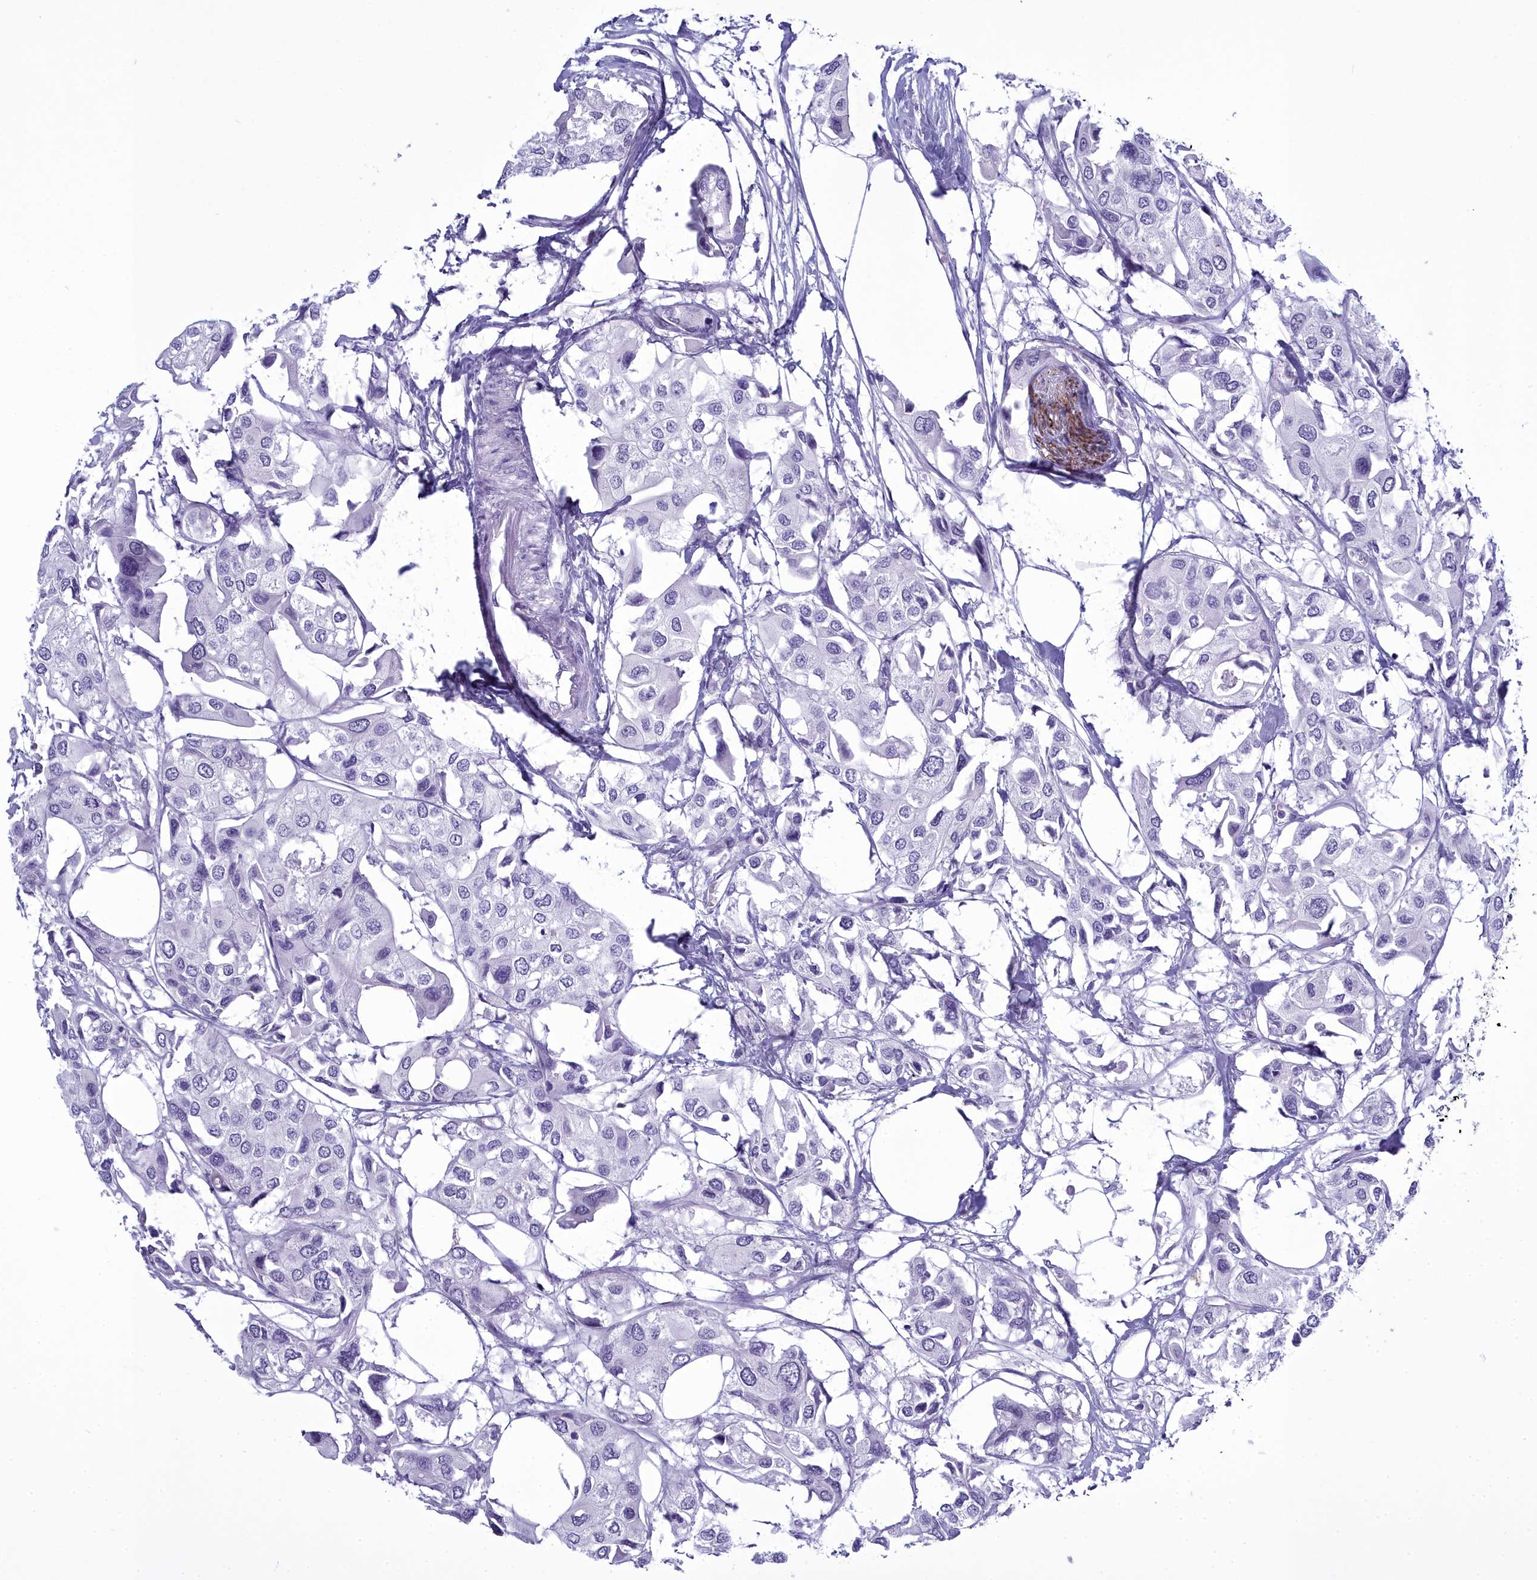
{"staining": {"intensity": "negative", "quantity": "none", "location": "none"}, "tissue": "urothelial cancer", "cell_type": "Tumor cells", "image_type": "cancer", "snomed": [{"axis": "morphology", "description": "Urothelial carcinoma, High grade"}, {"axis": "topography", "description": "Urinary bladder"}], "caption": "Tumor cells are negative for brown protein staining in high-grade urothelial carcinoma.", "gene": "MAP6", "patient": {"sex": "male", "age": 64}}